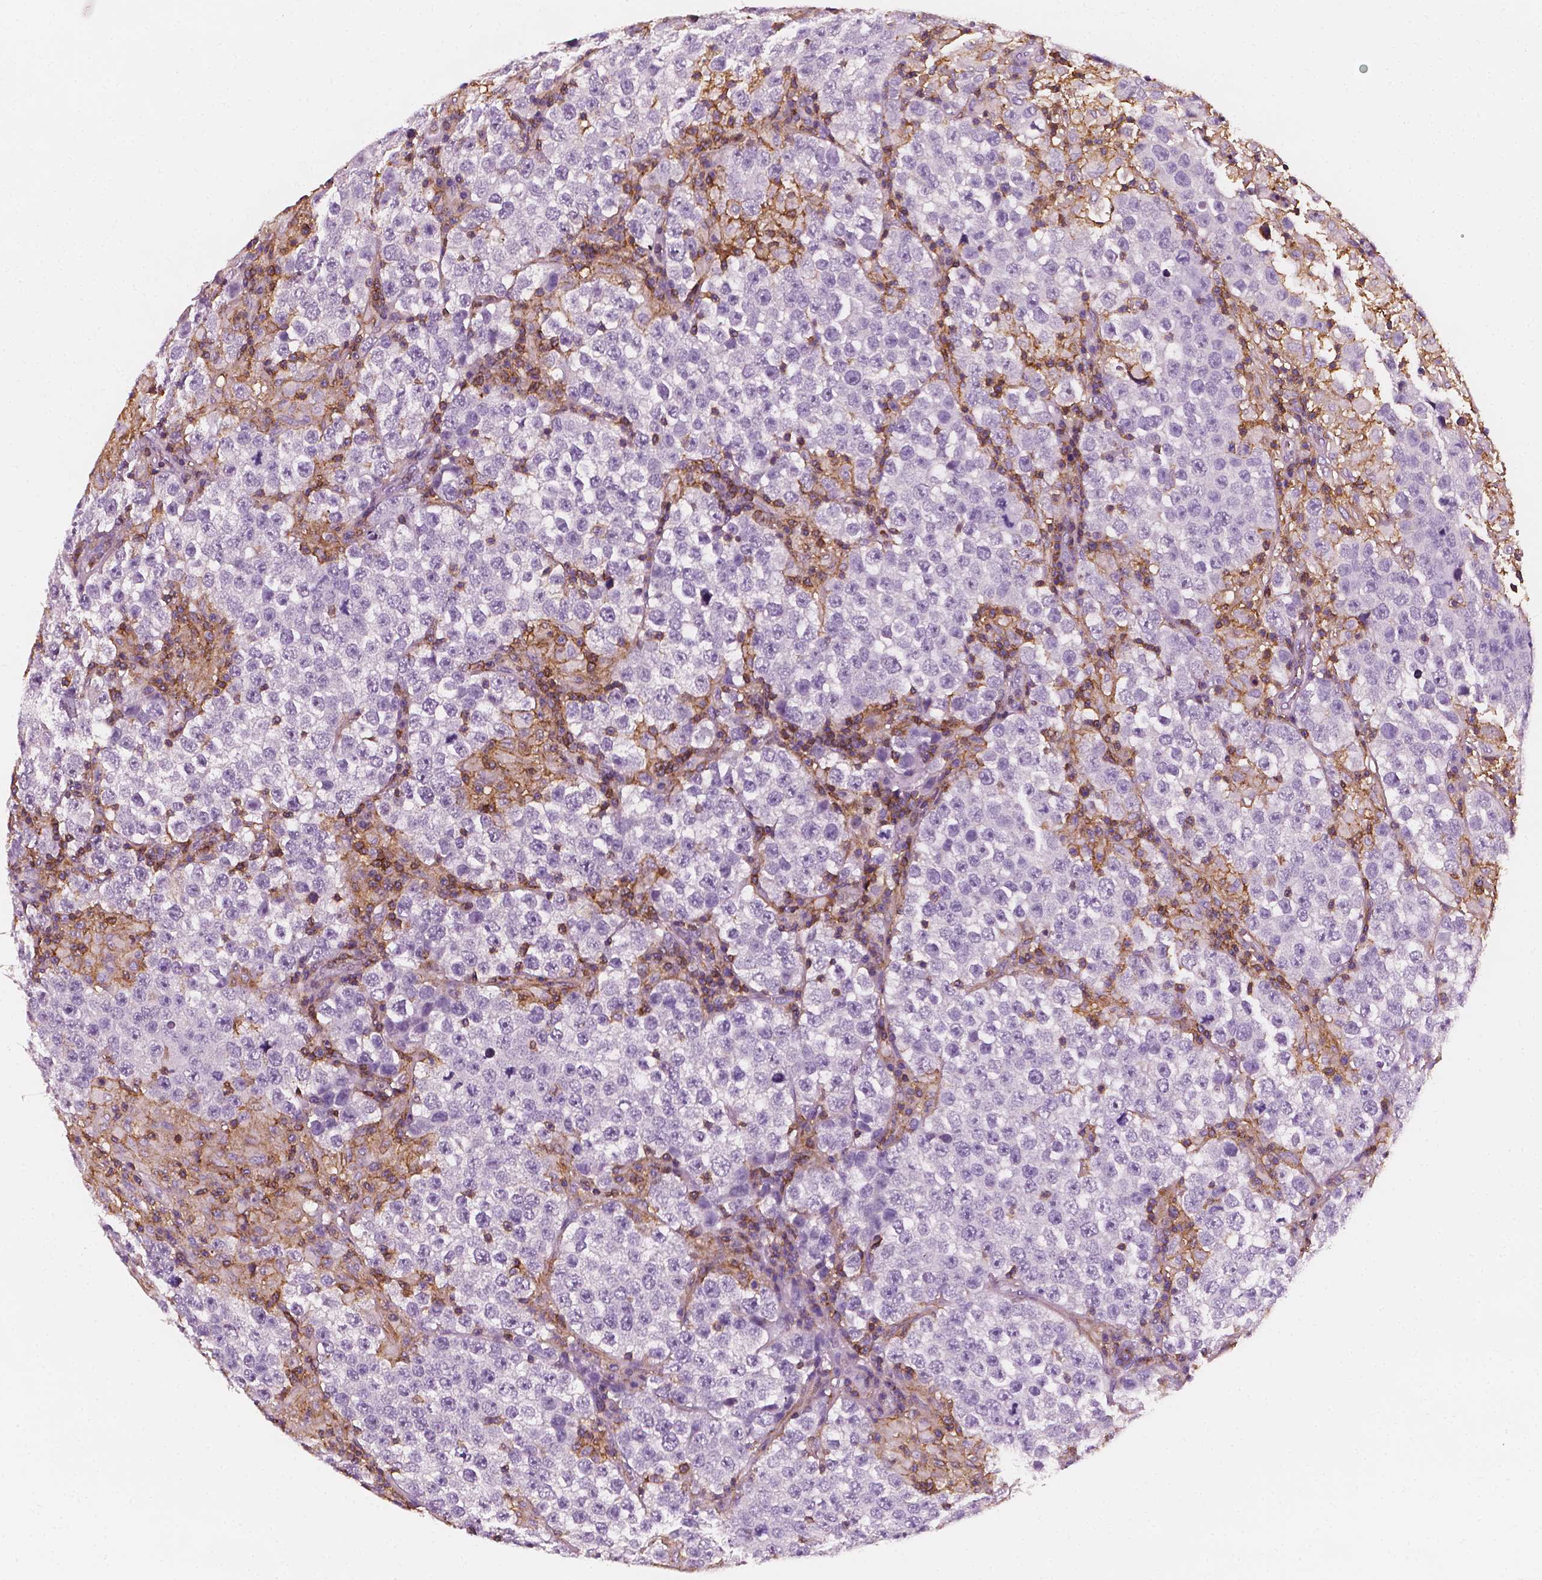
{"staining": {"intensity": "negative", "quantity": "none", "location": "none"}, "tissue": "testis cancer", "cell_type": "Tumor cells", "image_type": "cancer", "snomed": [{"axis": "morphology", "description": "Seminoma, NOS"}, {"axis": "morphology", "description": "Carcinoma, Embryonal, NOS"}, {"axis": "topography", "description": "Testis"}], "caption": "Immunohistochemistry (IHC) micrograph of neoplastic tissue: human testis cancer stained with DAB (3,3'-diaminobenzidine) shows no significant protein staining in tumor cells. The staining is performed using DAB (3,3'-diaminobenzidine) brown chromogen with nuclei counter-stained in using hematoxylin.", "gene": "PTPRC", "patient": {"sex": "male", "age": 41}}